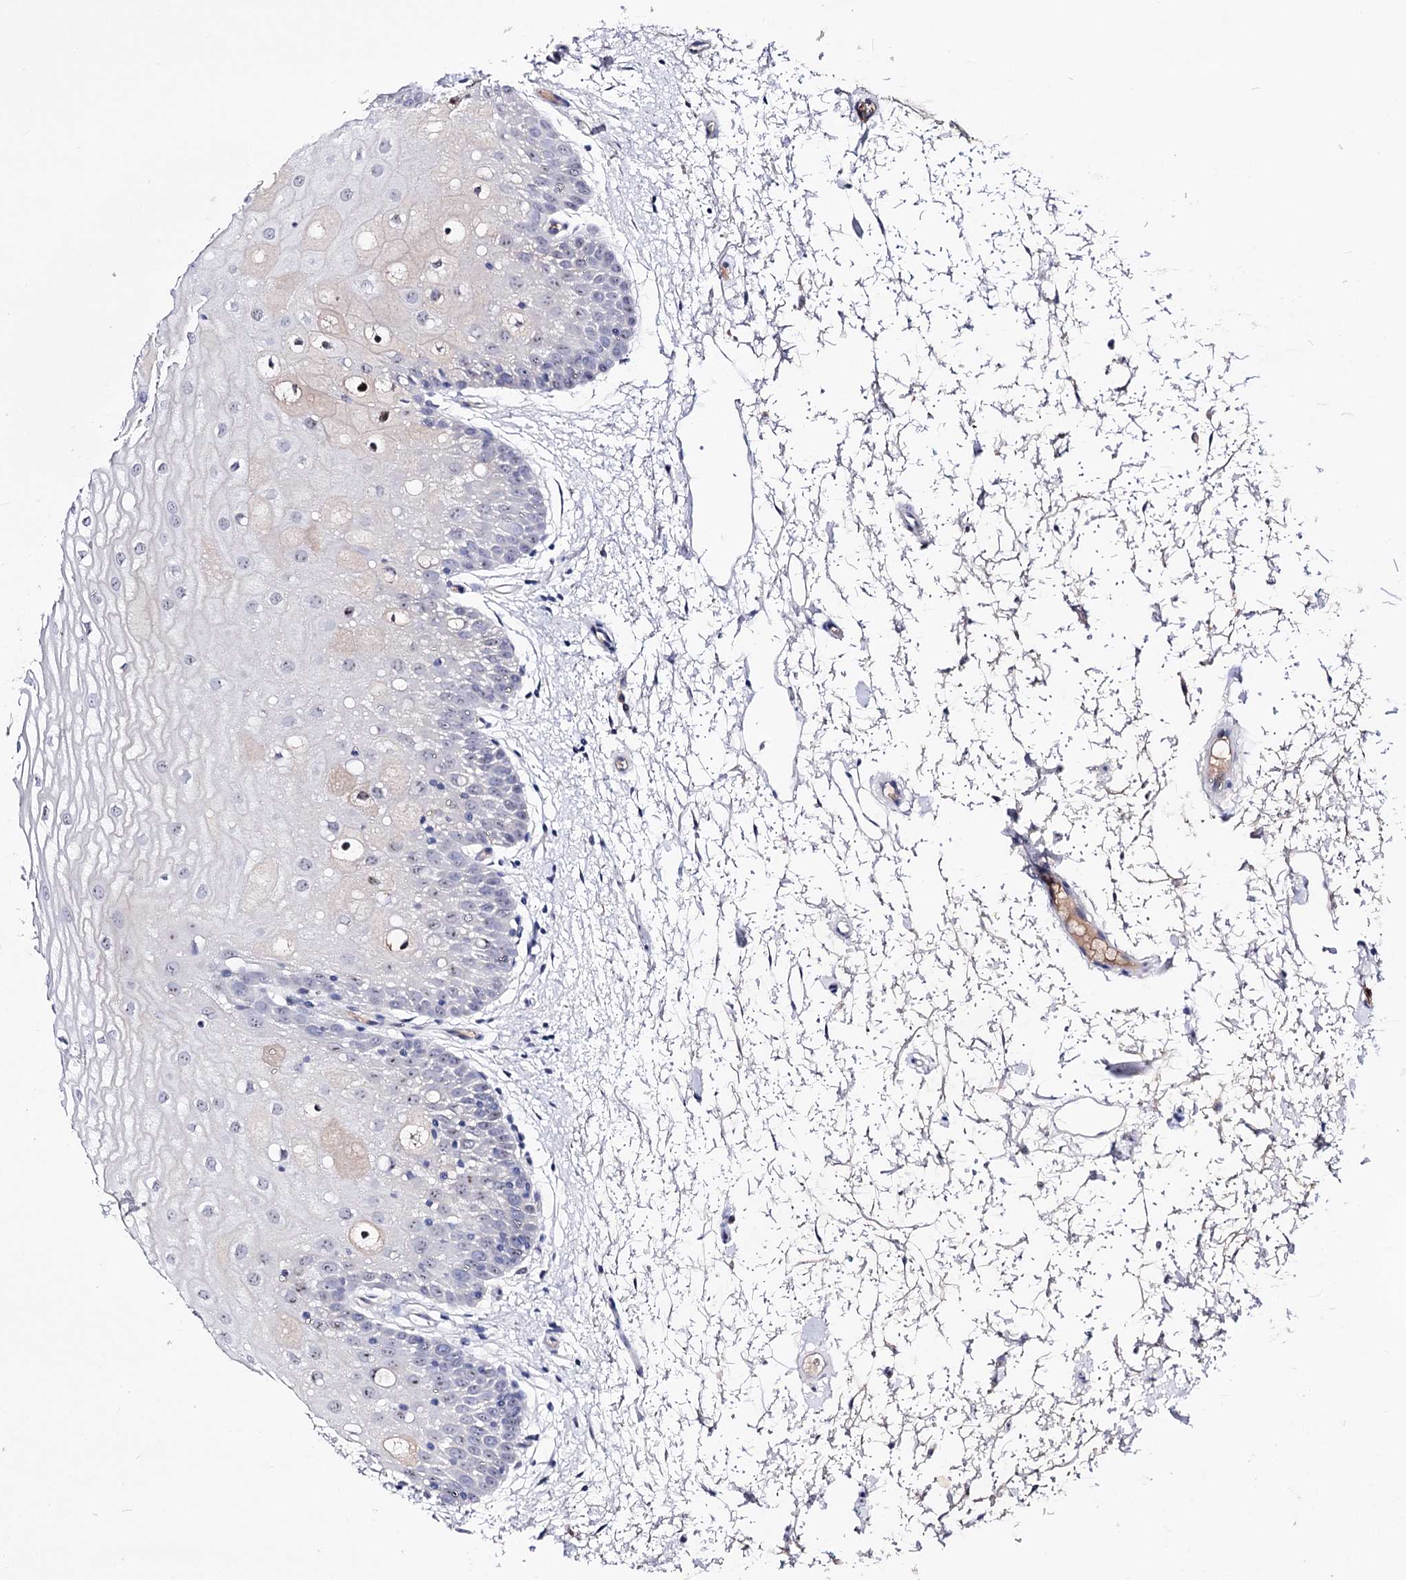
{"staining": {"intensity": "negative", "quantity": "none", "location": "none"}, "tissue": "oral mucosa", "cell_type": "Squamous epithelial cells", "image_type": "normal", "snomed": [{"axis": "morphology", "description": "Normal tissue, NOS"}, {"axis": "topography", "description": "Oral tissue"}, {"axis": "topography", "description": "Tounge, NOS"}], "caption": "Oral mucosa stained for a protein using IHC reveals no positivity squamous epithelial cells.", "gene": "PCGF5", "patient": {"sex": "female", "age": 73}}